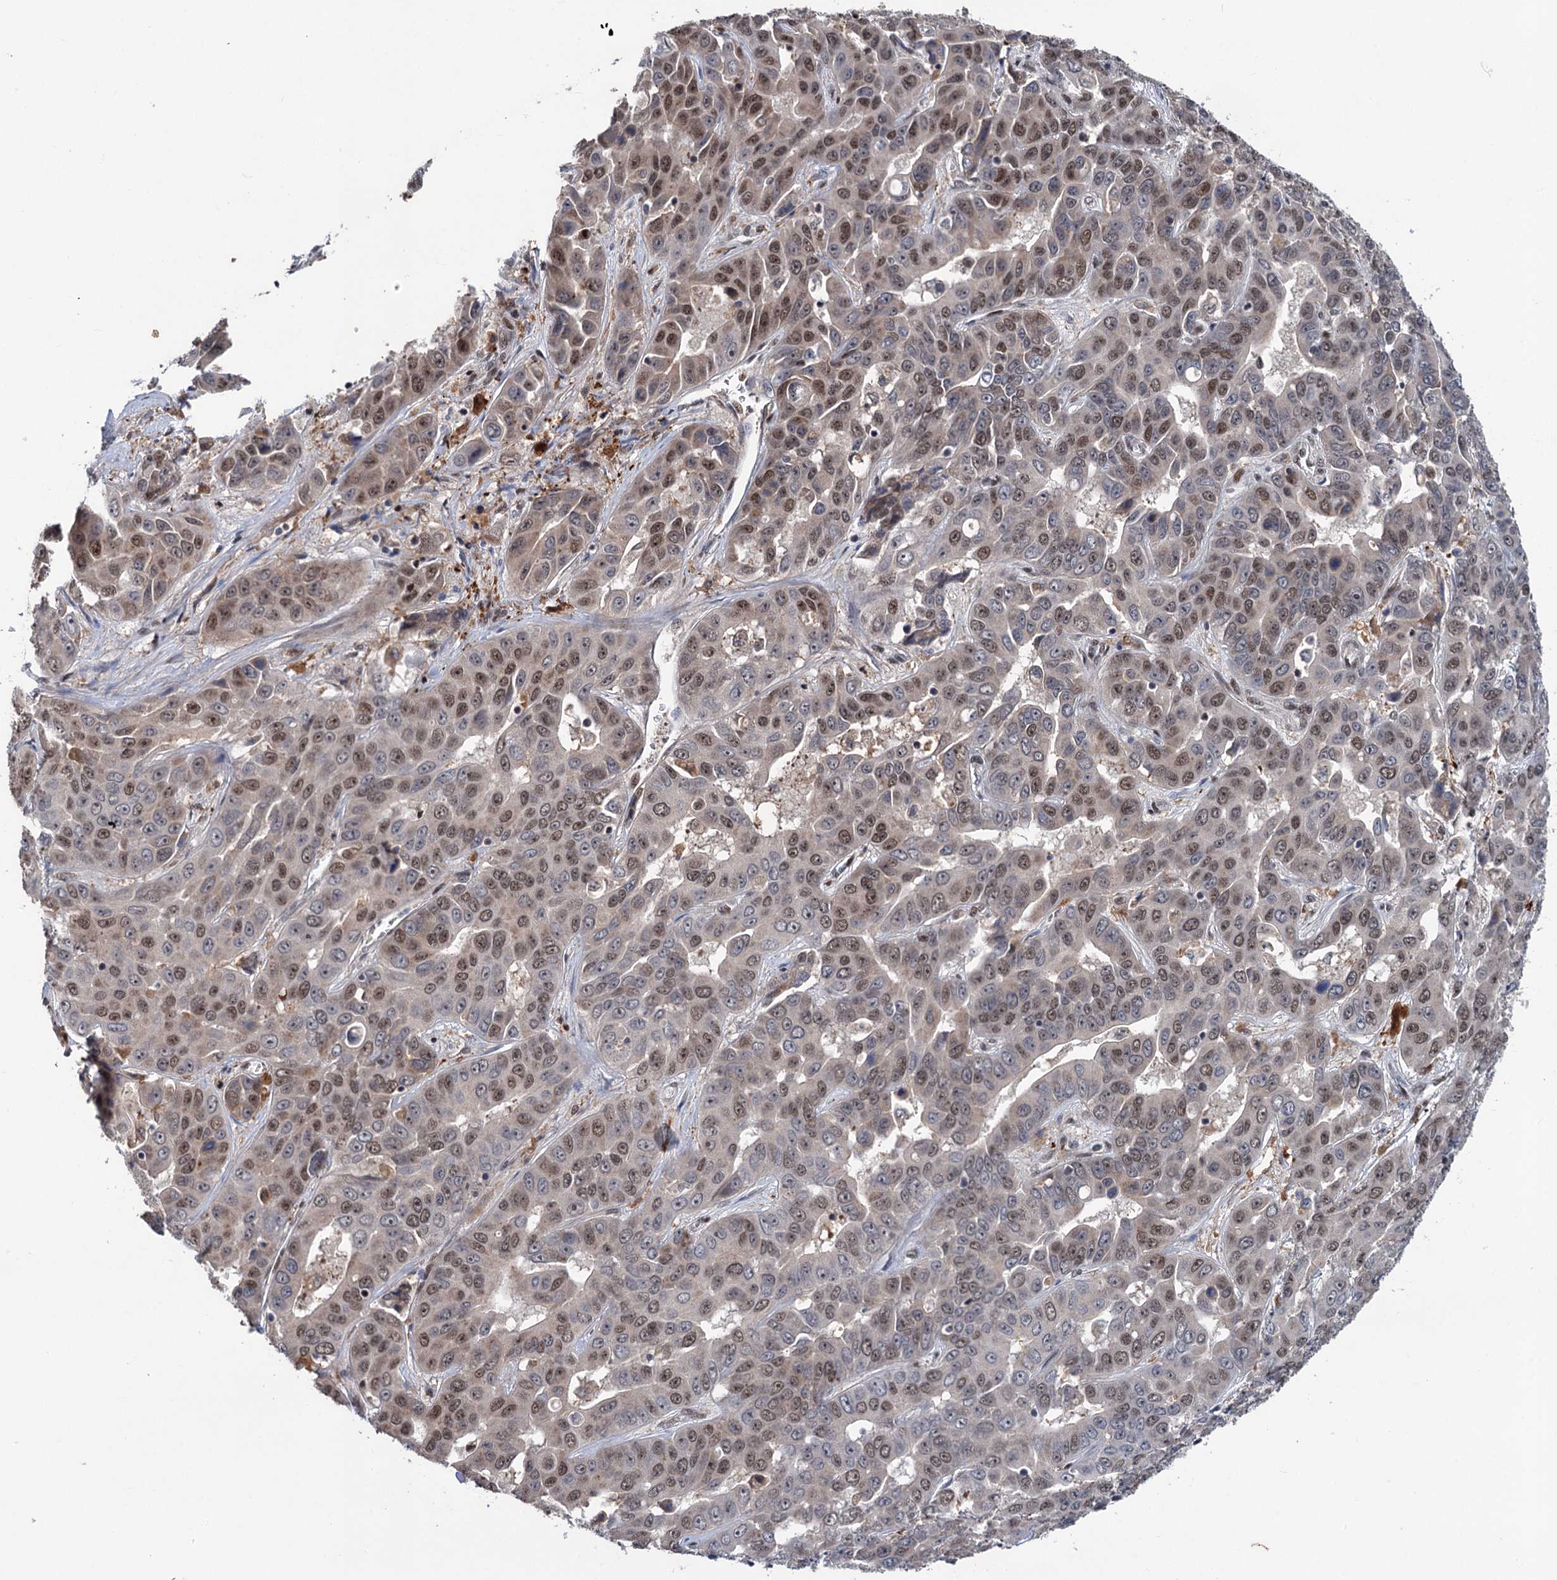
{"staining": {"intensity": "moderate", "quantity": "25%-75%", "location": "nuclear"}, "tissue": "liver cancer", "cell_type": "Tumor cells", "image_type": "cancer", "snomed": [{"axis": "morphology", "description": "Cholangiocarcinoma"}, {"axis": "topography", "description": "Liver"}], "caption": "Moderate nuclear protein expression is present in about 25%-75% of tumor cells in liver cancer. The staining is performed using DAB (3,3'-diaminobenzidine) brown chromogen to label protein expression. The nuclei are counter-stained blue using hematoxylin.", "gene": "PHF8", "patient": {"sex": "female", "age": 52}}